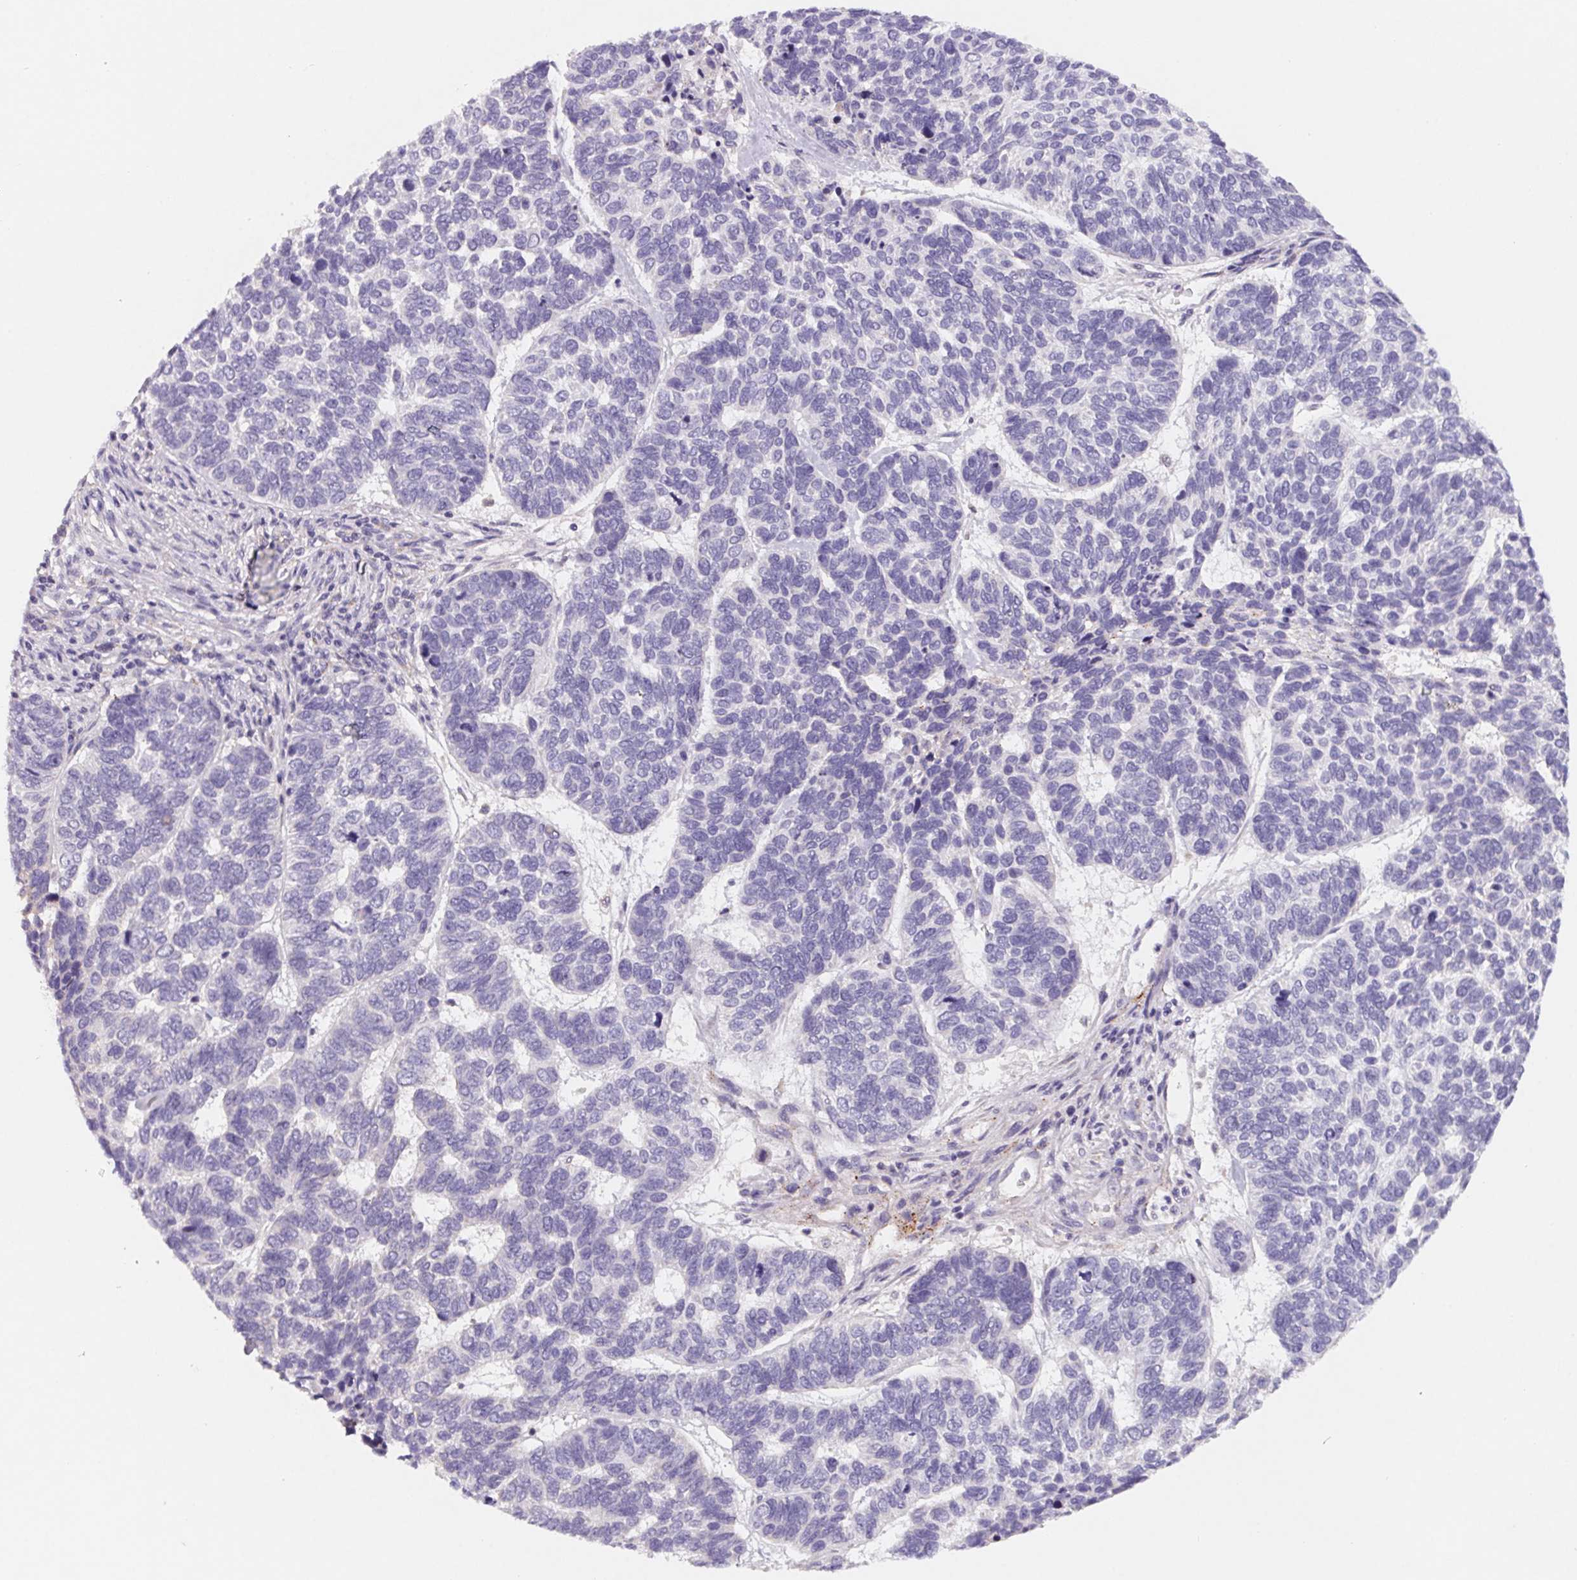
{"staining": {"intensity": "negative", "quantity": "none", "location": "none"}, "tissue": "skin cancer", "cell_type": "Tumor cells", "image_type": "cancer", "snomed": [{"axis": "morphology", "description": "Basal cell carcinoma"}, {"axis": "topography", "description": "Skin"}], "caption": "This is an IHC image of skin cancer (basal cell carcinoma). There is no expression in tumor cells.", "gene": "LPA", "patient": {"sex": "female", "age": 65}}